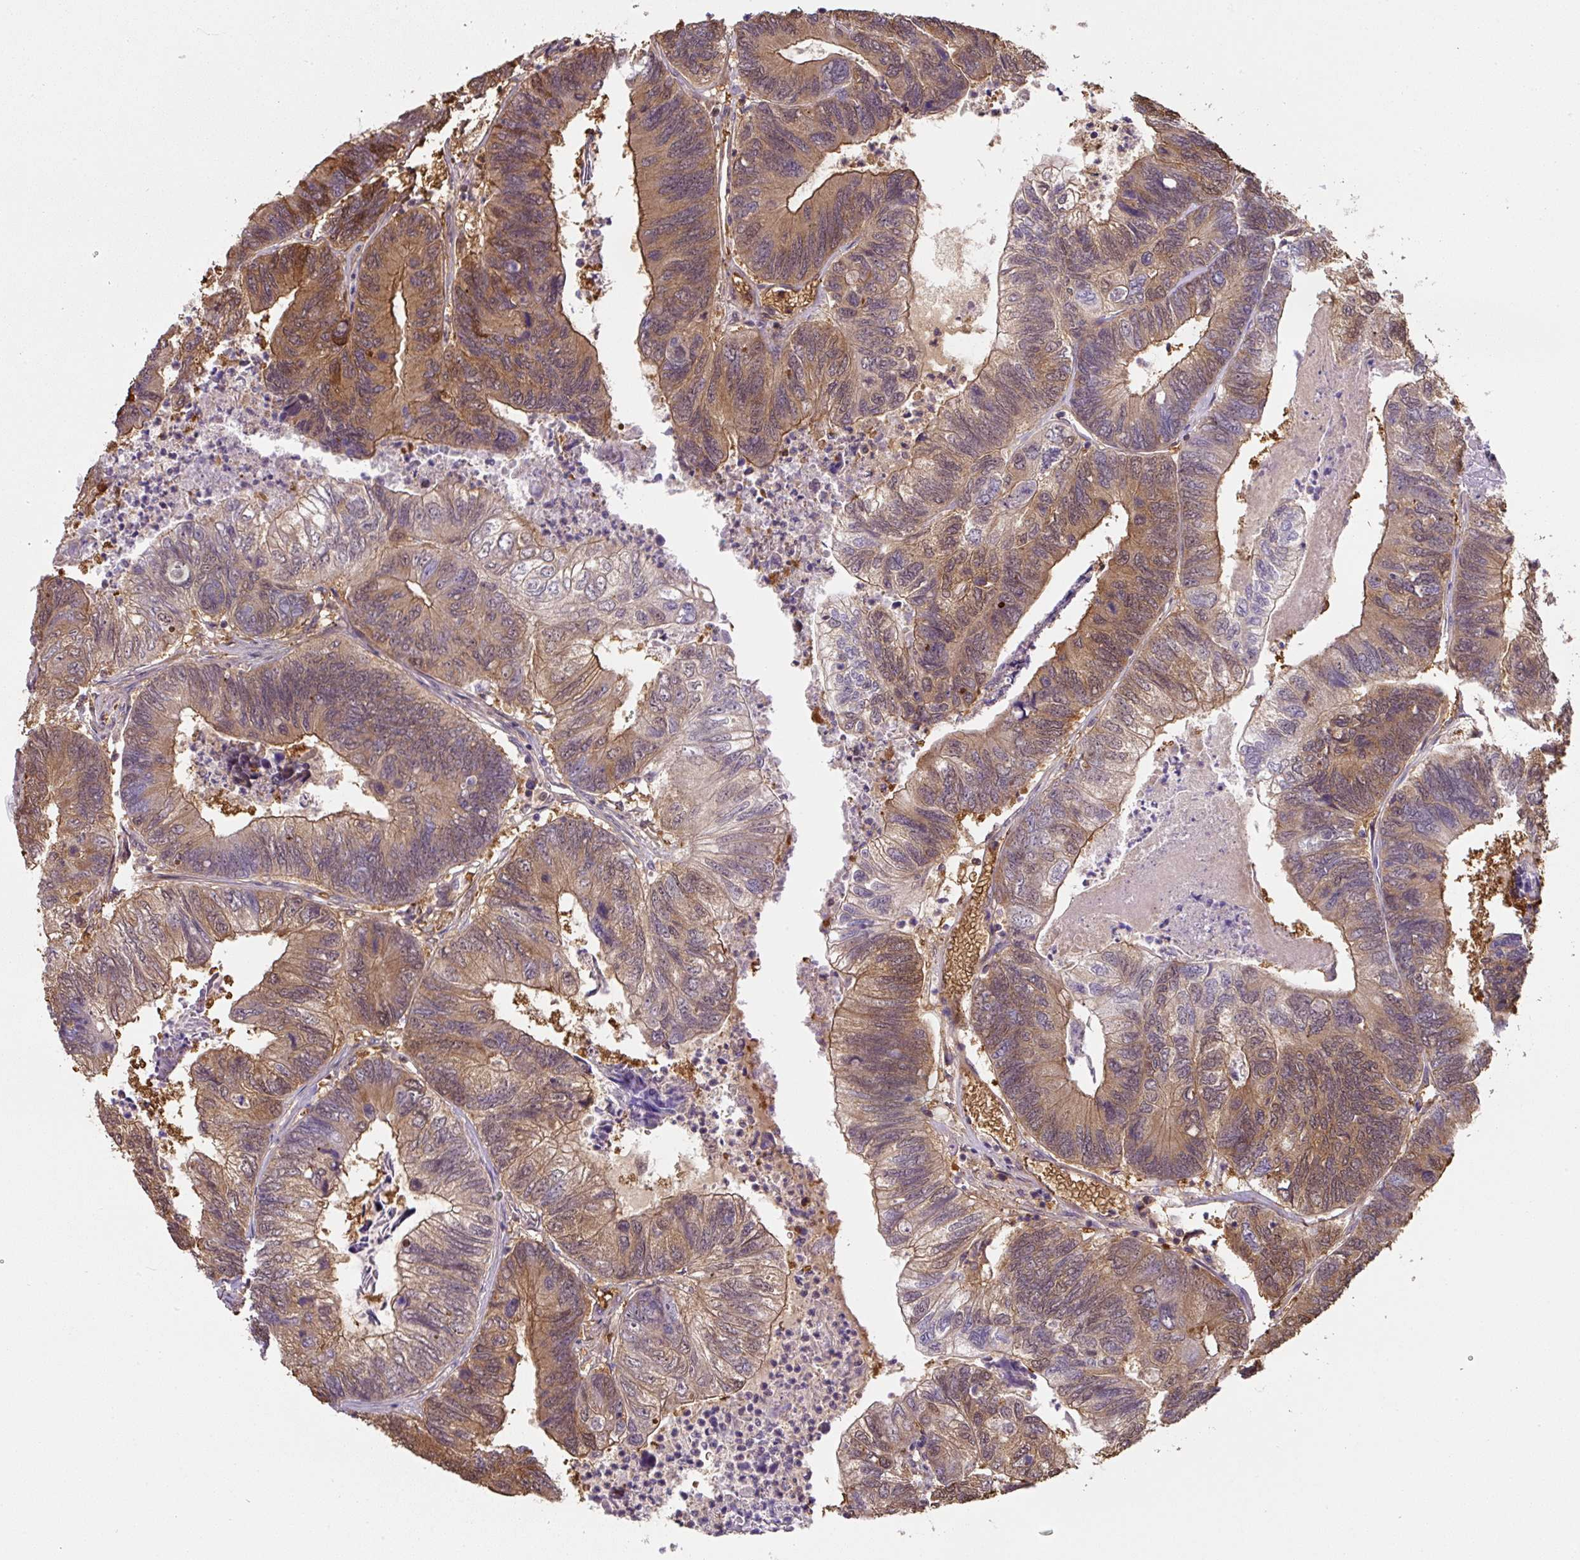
{"staining": {"intensity": "moderate", "quantity": ">75%", "location": "cytoplasmic/membranous"}, "tissue": "colorectal cancer", "cell_type": "Tumor cells", "image_type": "cancer", "snomed": [{"axis": "morphology", "description": "Adenocarcinoma, NOS"}, {"axis": "topography", "description": "Colon"}], "caption": "Moderate cytoplasmic/membranous expression for a protein is identified in about >75% of tumor cells of colorectal cancer (adenocarcinoma) using immunohistochemistry (IHC).", "gene": "ST13", "patient": {"sex": "female", "age": 67}}